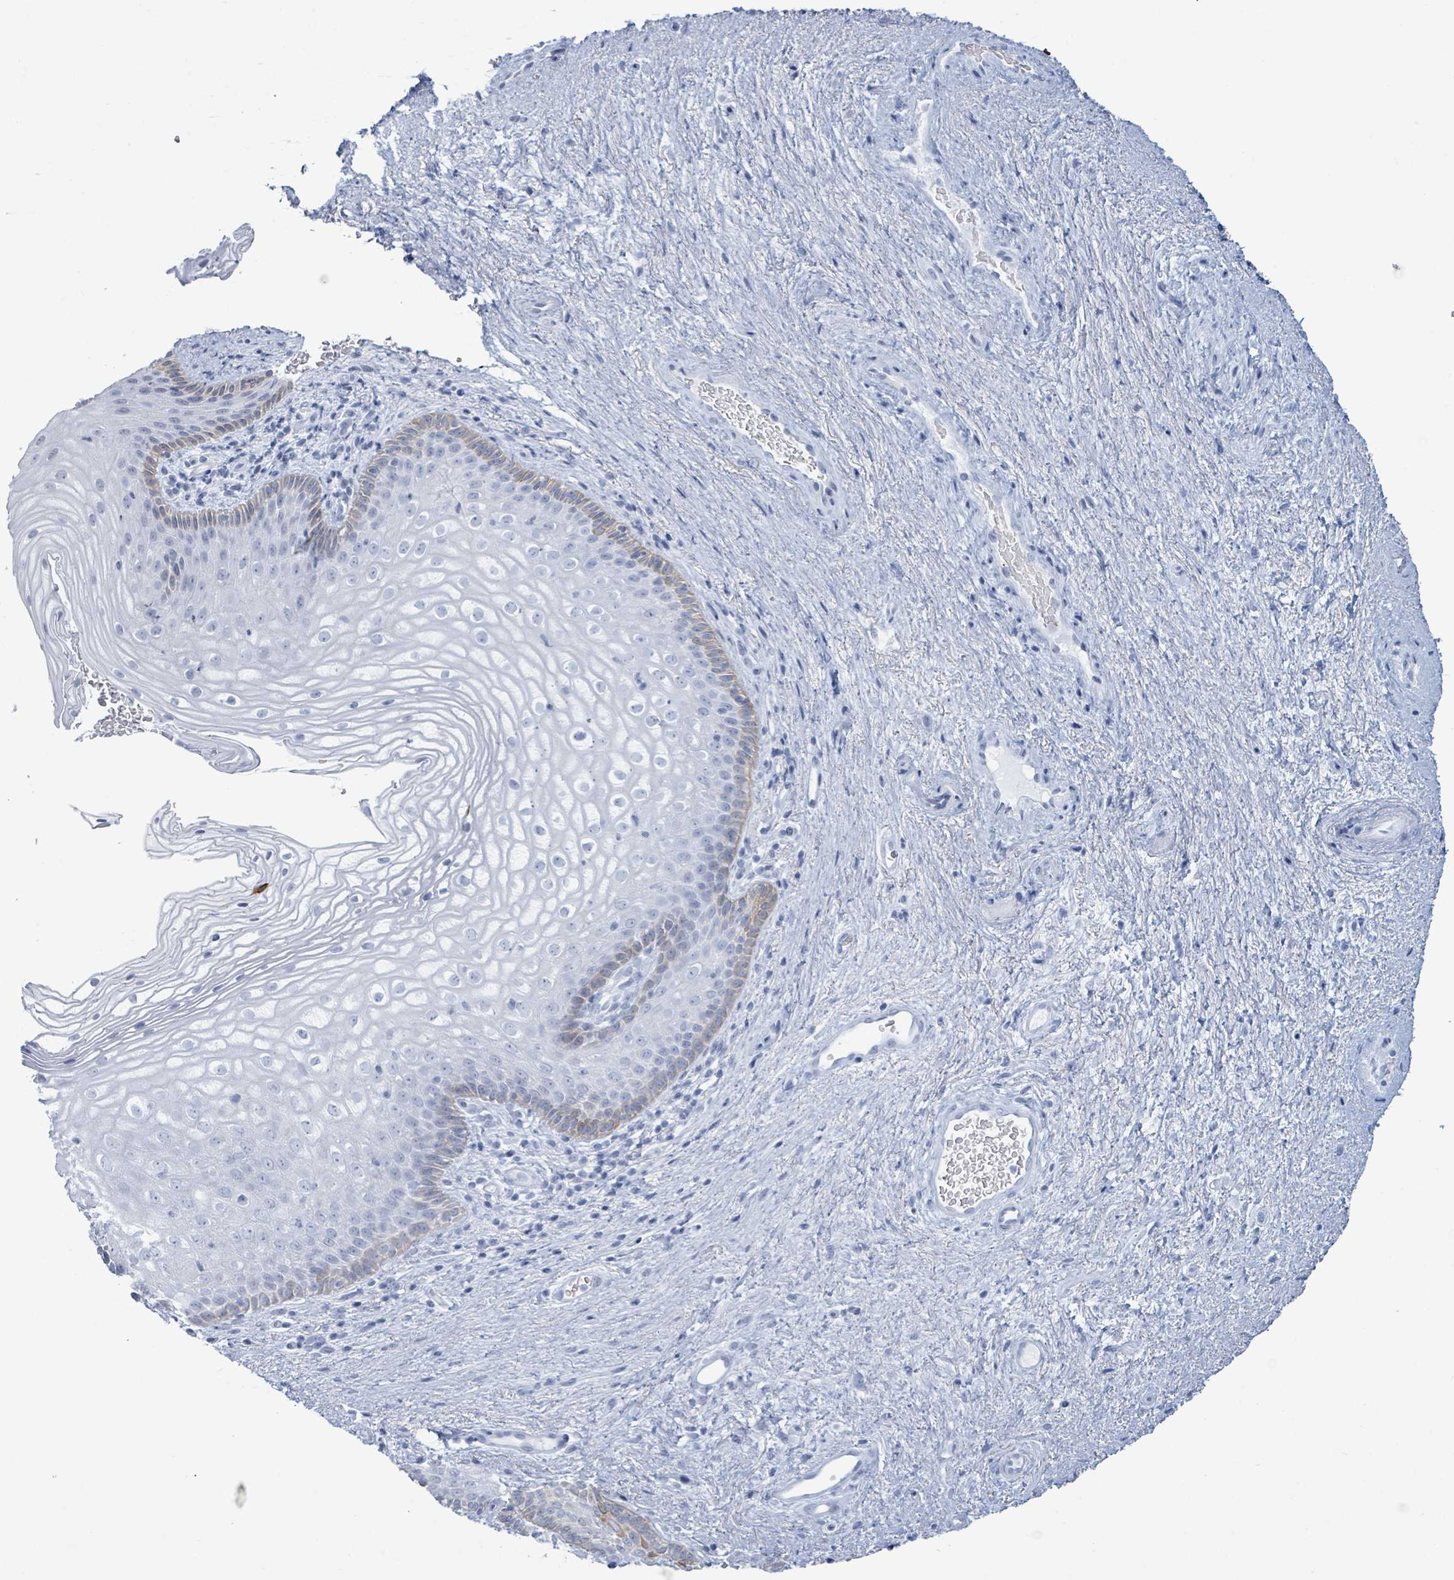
{"staining": {"intensity": "weak", "quantity": "<25%", "location": "cytoplasmic/membranous"}, "tissue": "vagina", "cell_type": "Squamous epithelial cells", "image_type": "normal", "snomed": [{"axis": "morphology", "description": "Normal tissue, NOS"}, {"axis": "topography", "description": "Vagina"}], "caption": "DAB immunohistochemical staining of unremarkable human vagina reveals no significant positivity in squamous epithelial cells. (Brightfield microscopy of DAB IHC at high magnification).", "gene": "KRT8", "patient": {"sex": "female", "age": 47}}